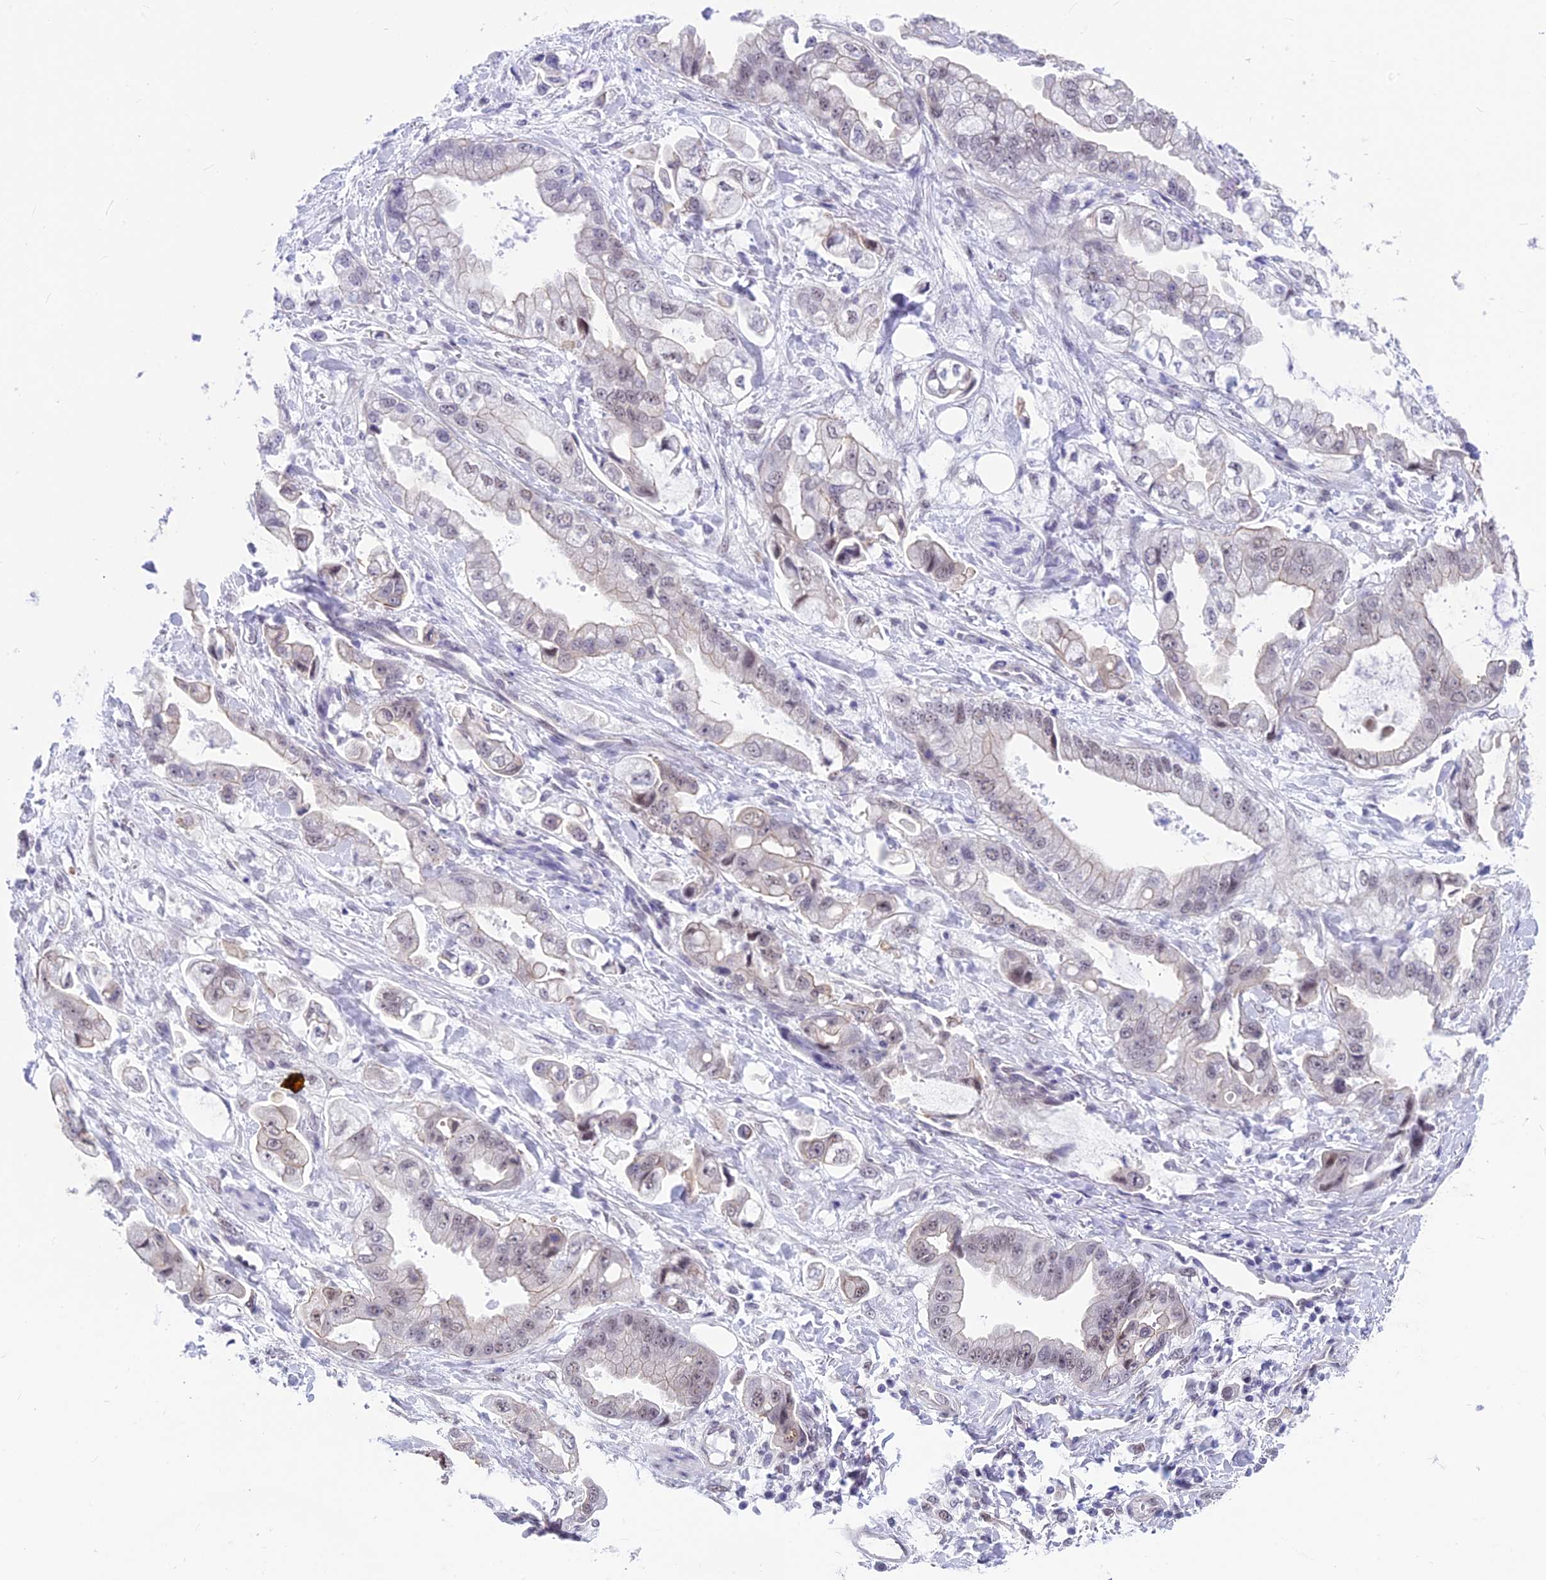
{"staining": {"intensity": "weak", "quantity": "25%-75%", "location": "nuclear"}, "tissue": "stomach cancer", "cell_type": "Tumor cells", "image_type": "cancer", "snomed": [{"axis": "morphology", "description": "Adenocarcinoma, NOS"}, {"axis": "topography", "description": "Stomach"}], "caption": "IHC of human adenocarcinoma (stomach) reveals low levels of weak nuclear staining in approximately 25%-75% of tumor cells. The staining was performed using DAB (3,3'-diaminobenzidine) to visualize the protein expression in brown, while the nuclei were stained in blue with hematoxylin (Magnification: 20x).", "gene": "SRSF5", "patient": {"sex": "male", "age": 62}}